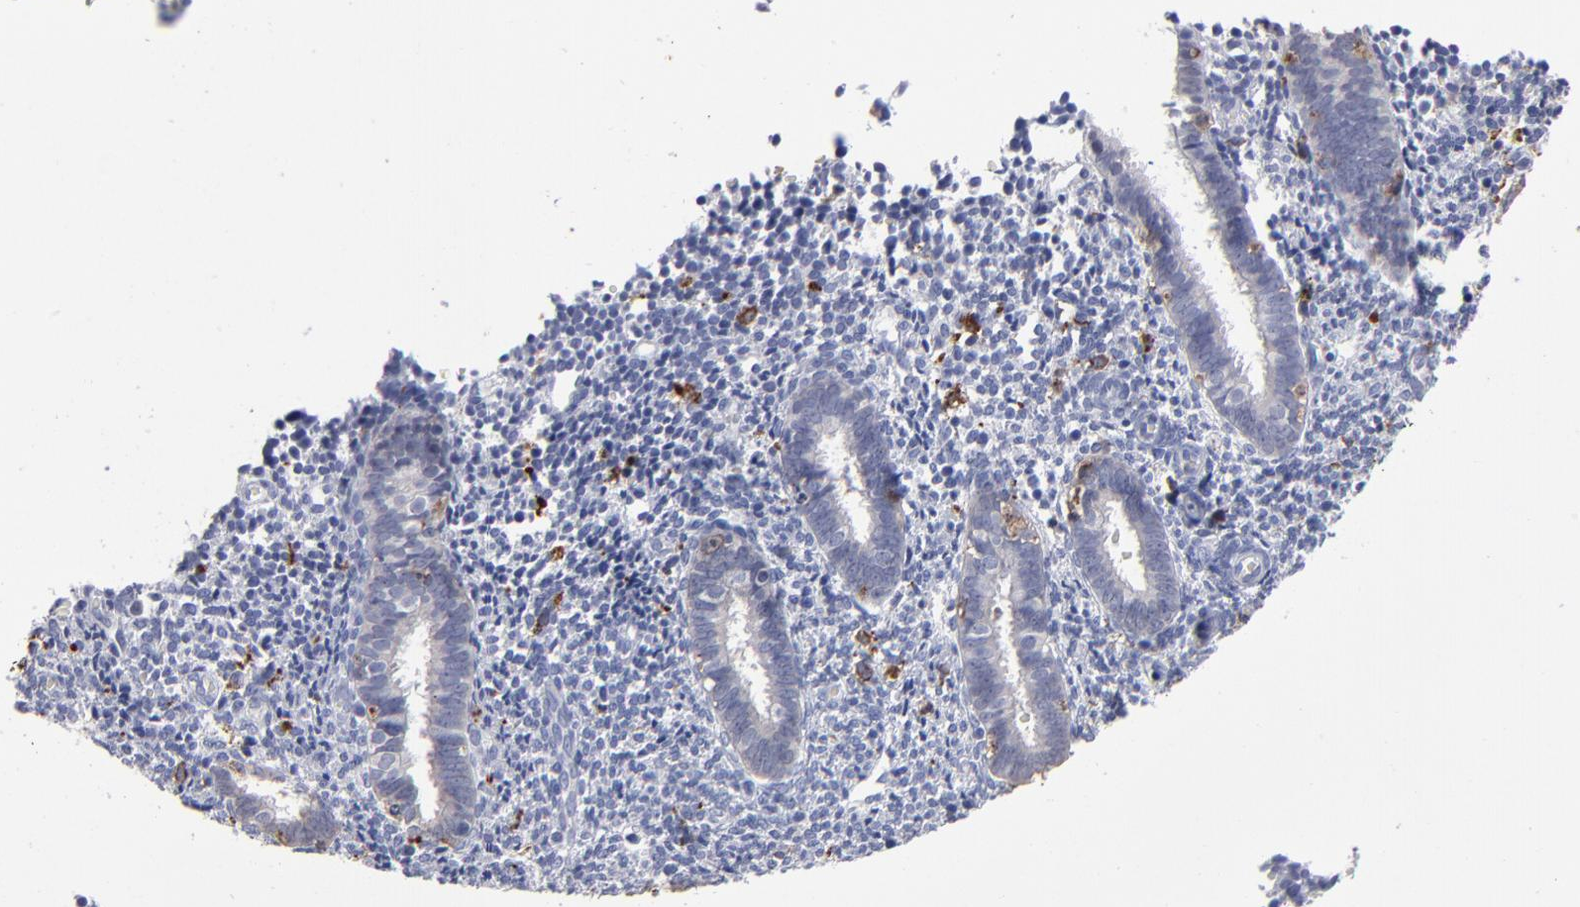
{"staining": {"intensity": "moderate", "quantity": "<25%", "location": "cytoplasmic/membranous"}, "tissue": "endometrium", "cell_type": "Cells in endometrial stroma", "image_type": "normal", "snomed": [{"axis": "morphology", "description": "Normal tissue, NOS"}, {"axis": "topography", "description": "Endometrium"}], "caption": "Immunohistochemical staining of normal human endometrium displays moderate cytoplasmic/membranous protein expression in about <25% of cells in endometrial stroma. Nuclei are stained in blue.", "gene": "CD180", "patient": {"sex": "female", "age": 27}}